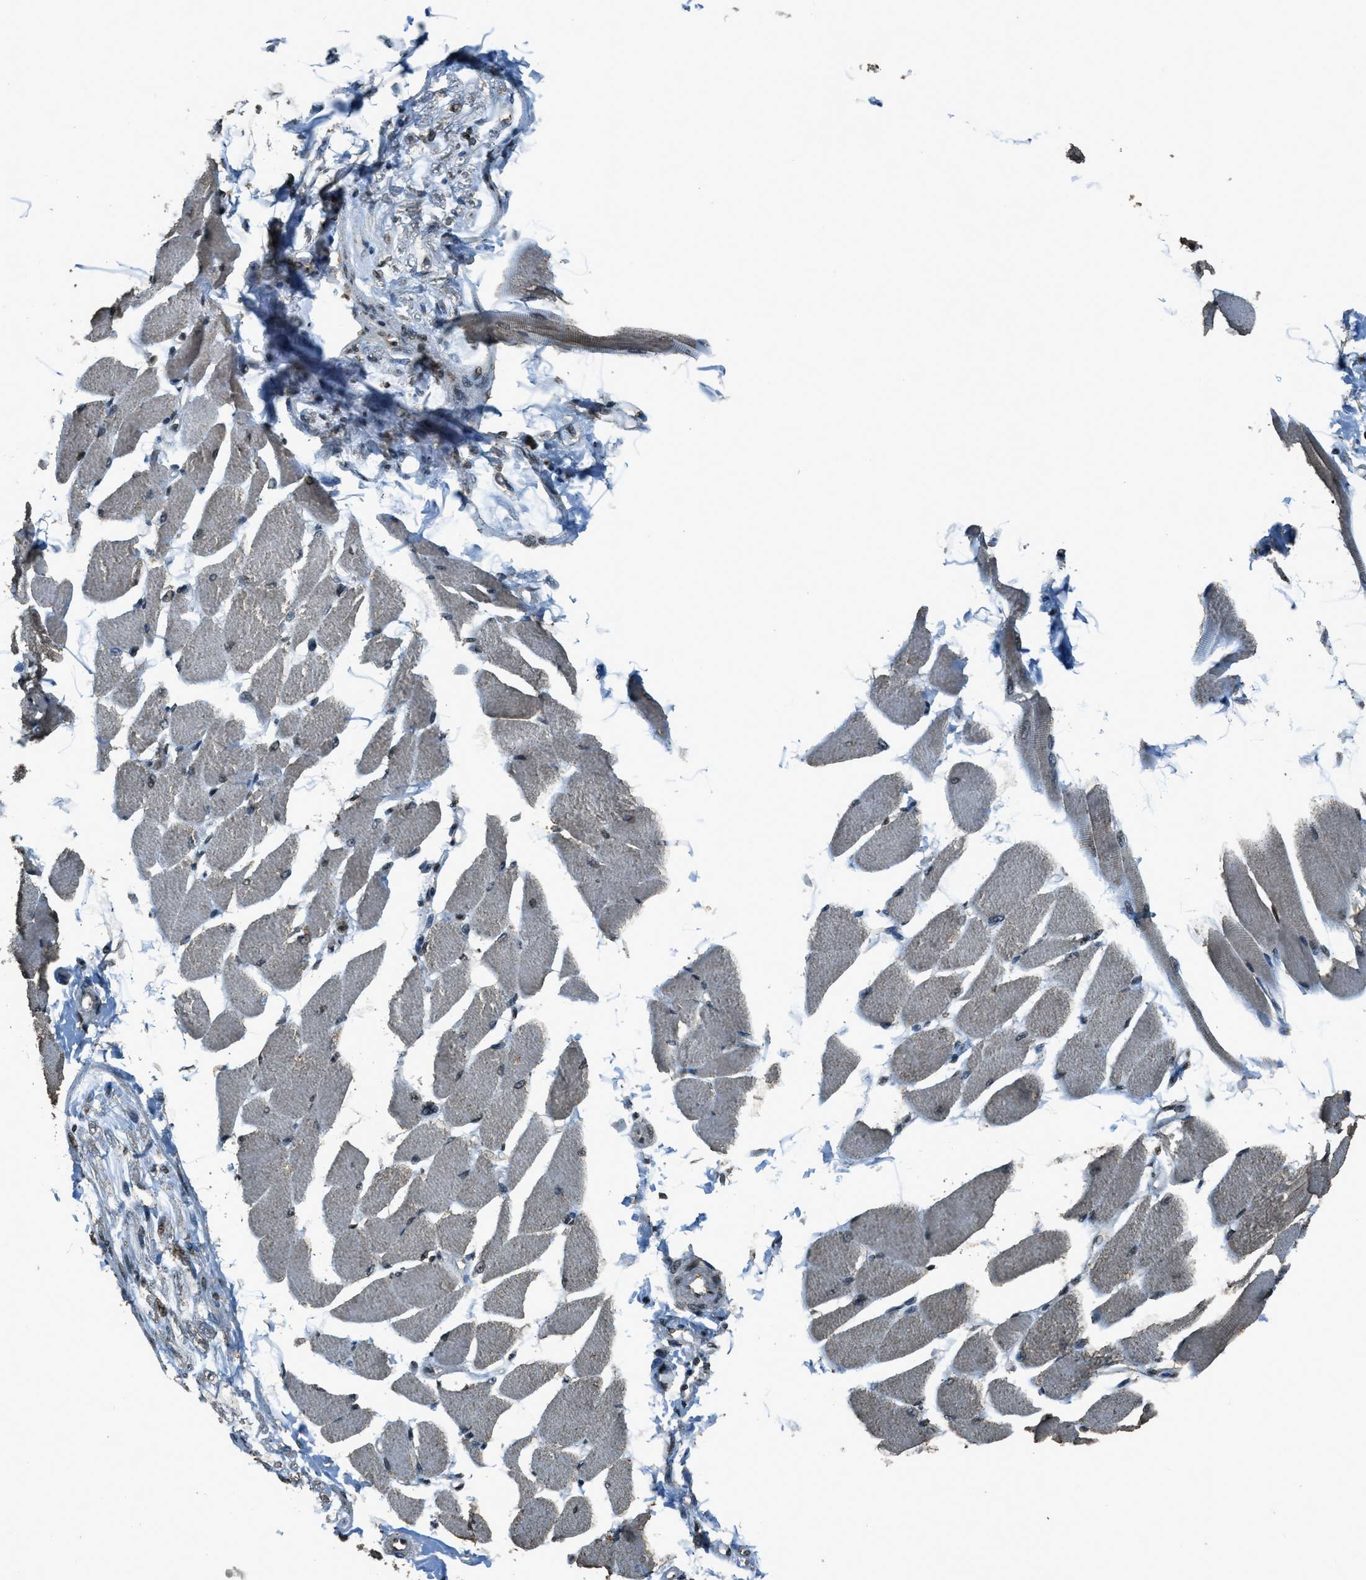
{"staining": {"intensity": "moderate", "quantity": "25%-75%", "location": "cytoplasmic/membranous,nuclear"}, "tissue": "skeletal muscle", "cell_type": "Myocytes", "image_type": "normal", "snomed": [{"axis": "morphology", "description": "Normal tissue, NOS"}, {"axis": "topography", "description": "Skeletal muscle"}, {"axis": "topography", "description": "Peripheral nerve tissue"}], "caption": "Moderate cytoplasmic/membranous,nuclear staining for a protein is identified in approximately 25%-75% of myocytes of benign skeletal muscle using immunohistochemistry.", "gene": "MYB", "patient": {"sex": "female", "age": 84}}